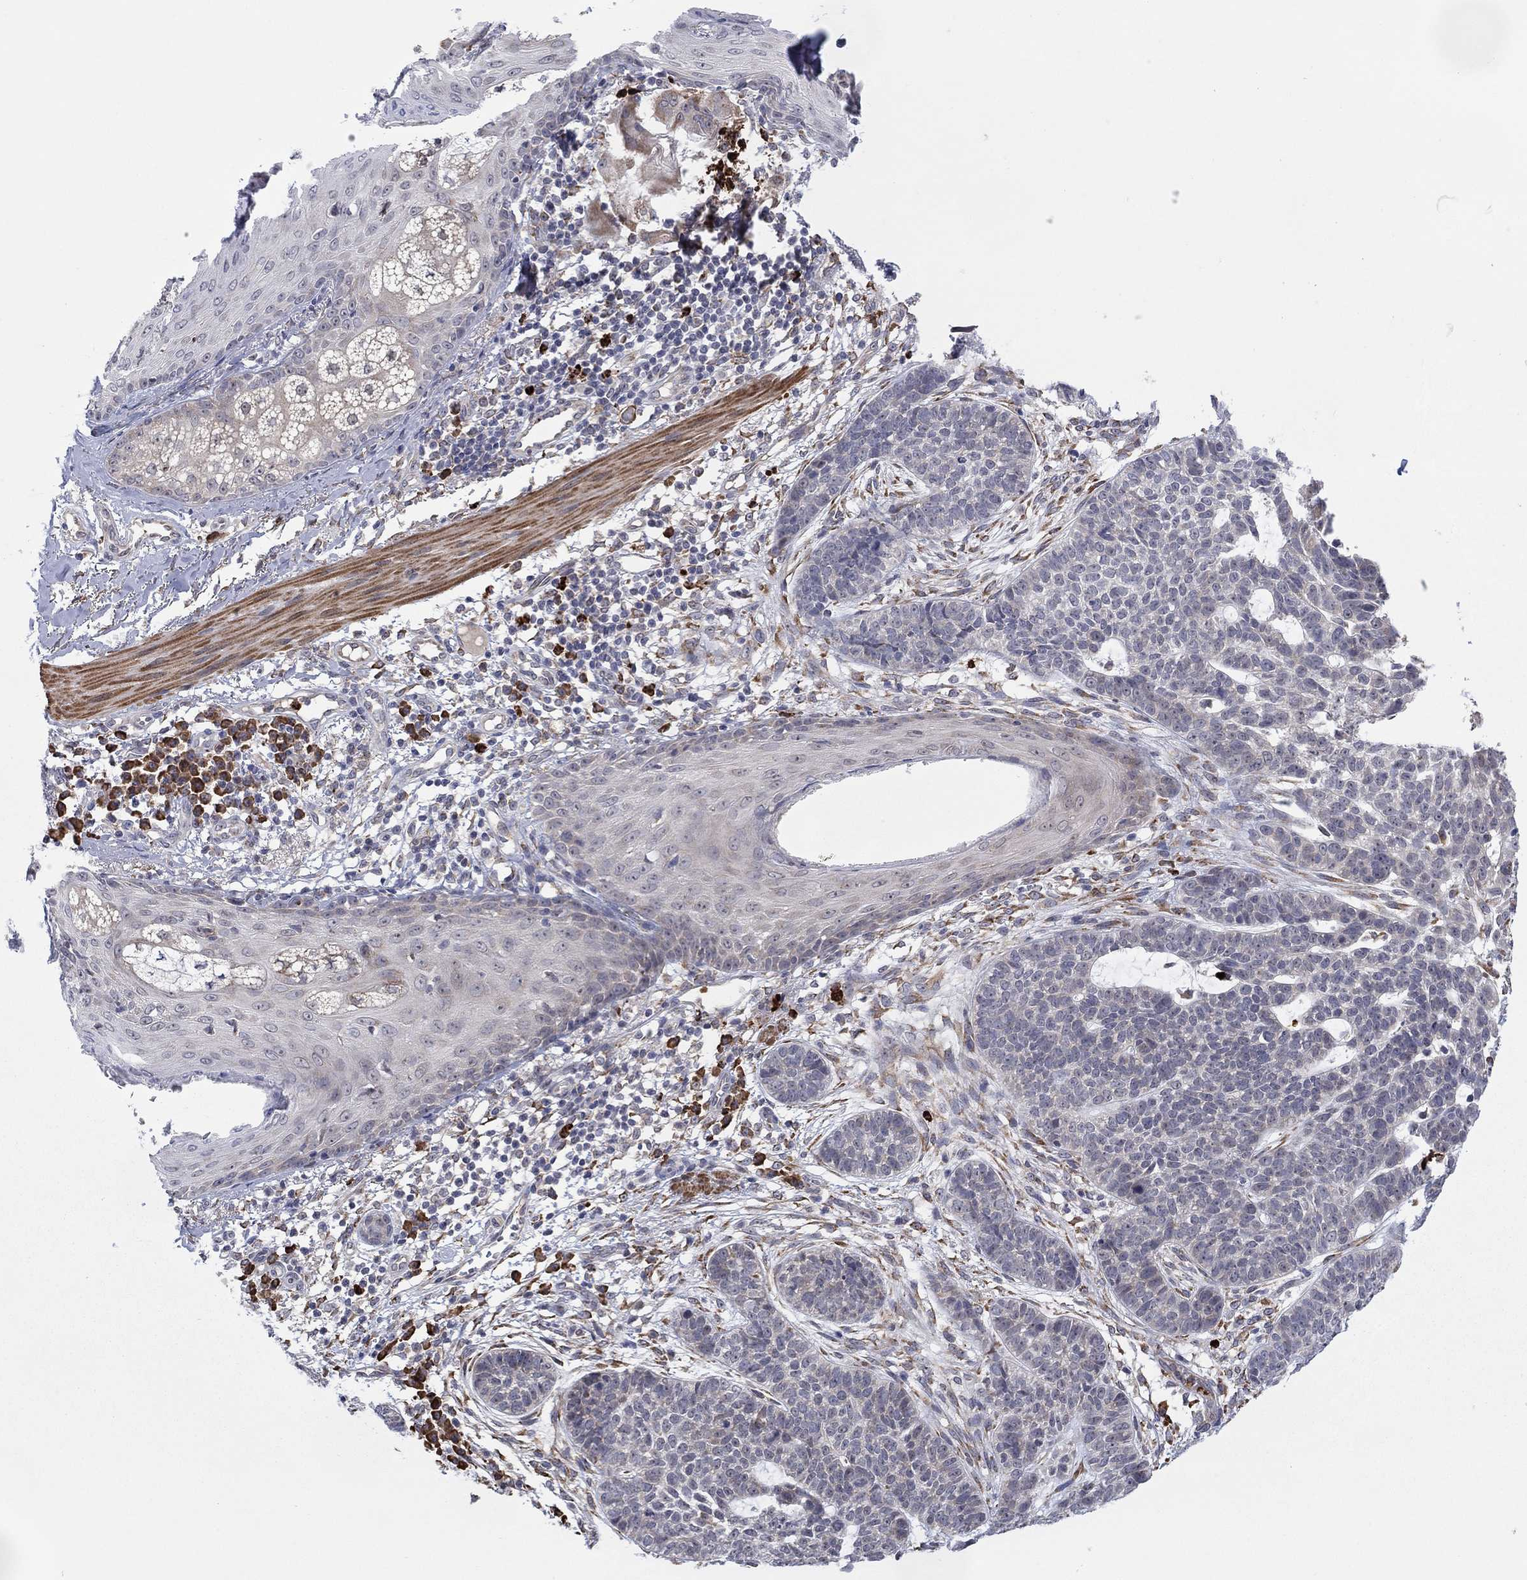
{"staining": {"intensity": "negative", "quantity": "none", "location": "none"}, "tissue": "skin cancer", "cell_type": "Tumor cells", "image_type": "cancer", "snomed": [{"axis": "morphology", "description": "Squamous cell carcinoma, NOS"}, {"axis": "topography", "description": "Skin"}], "caption": "A micrograph of squamous cell carcinoma (skin) stained for a protein demonstrates no brown staining in tumor cells.", "gene": "MTRFR", "patient": {"sex": "male", "age": 88}}